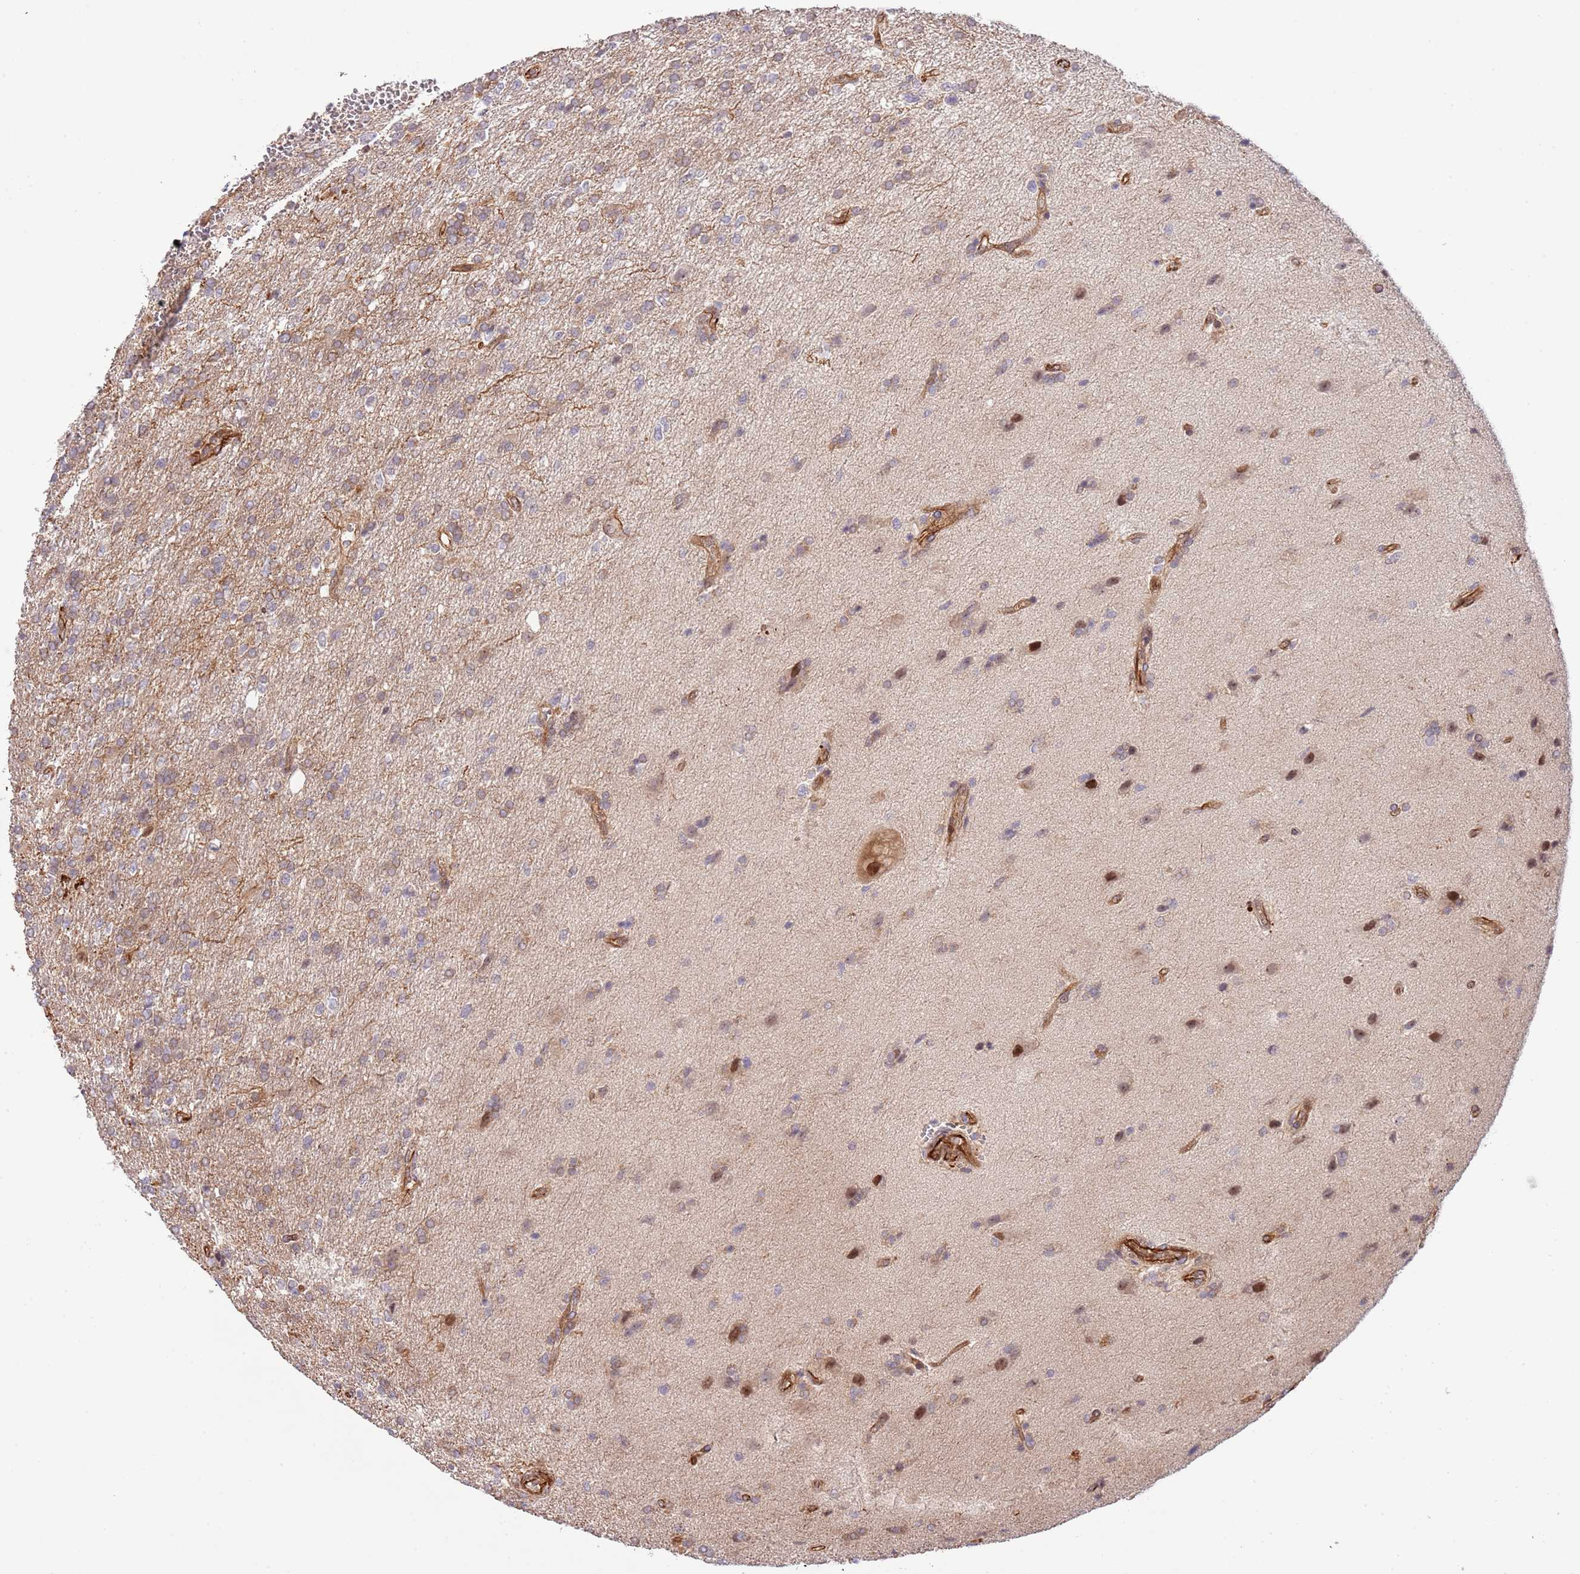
{"staining": {"intensity": "negative", "quantity": "none", "location": "none"}, "tissue": "glioma", "cell_type": "Tumor cells", "image_type": "cancer", "snomed": [{"axis": "morphology", "description": "Glioma, malignant, High grade"}, {"axis": "topography", "description": "Brain"}], "caption": "Glioma was stained to show a protein in brown. There is no significant expression in tumor cells. The staining was performed using DAB (3,3'-diaminobenzidine) to visualize the protein expression in brown, while the nuclei were stained in blue with hematoxylin (Magnification: 20x).", "gene": "NEK3", "patient": {"sex": "male", "age": 56}}